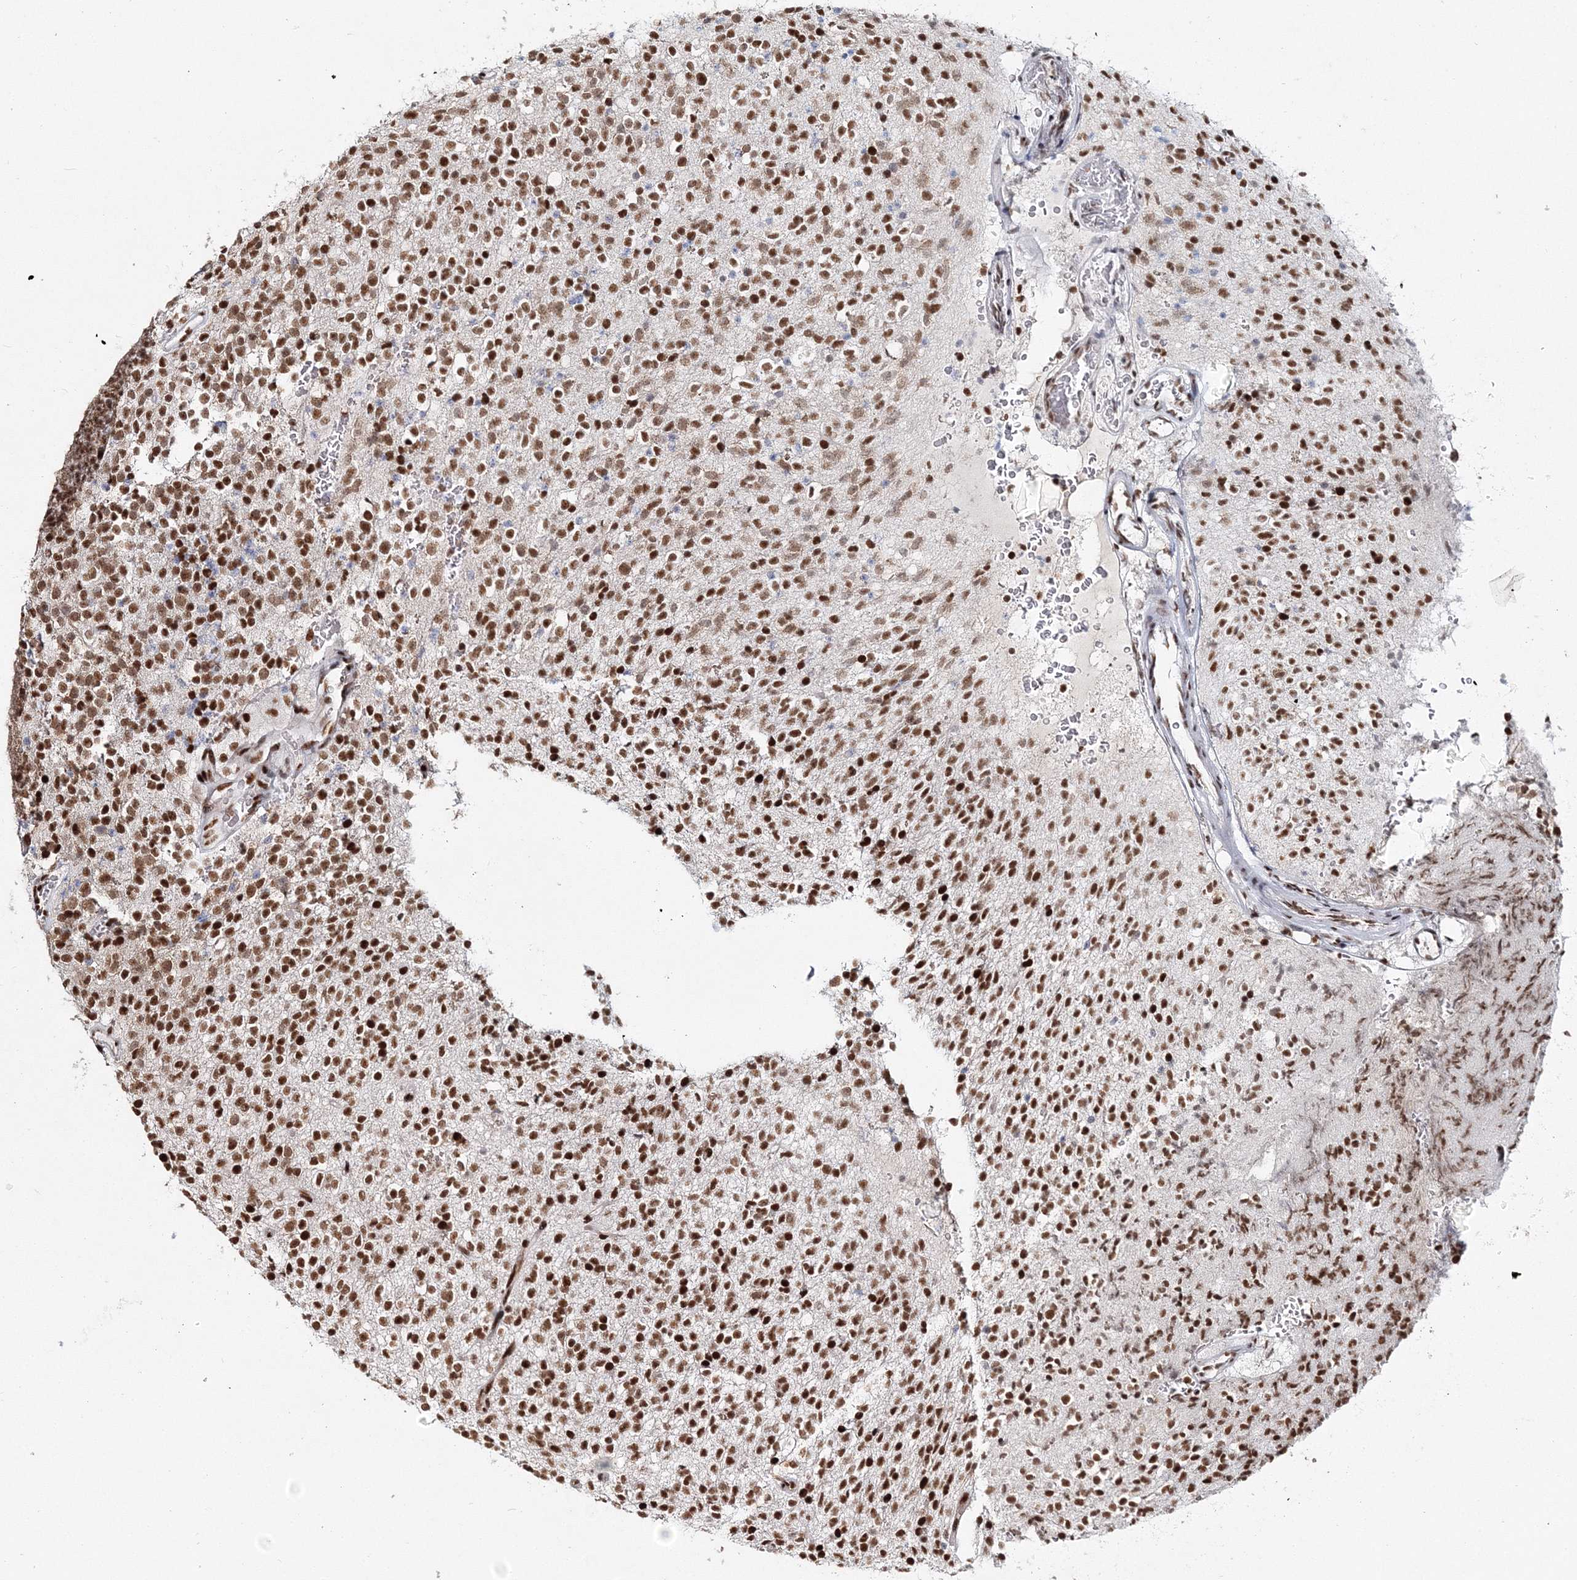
{"staining": {"intensity": "moderate", "quantity": ">75%", "location": "nuclear"}, "tissue": "glioma", "cell_type": "Tumor cells", "image_type": "cancer", "snomed": [{"axis": "morphology", "description": "Glioma, malignant, High grade"}, {"axis": "topography", "description": "Brain"}], "caption": "Immunohistochemical staining of glioma displays medium levels of moderate nuclear positivity in approximately >75% of tumor cells.", "gene": "QRICH1", "patient": {"sex": "male", "age": 34}}